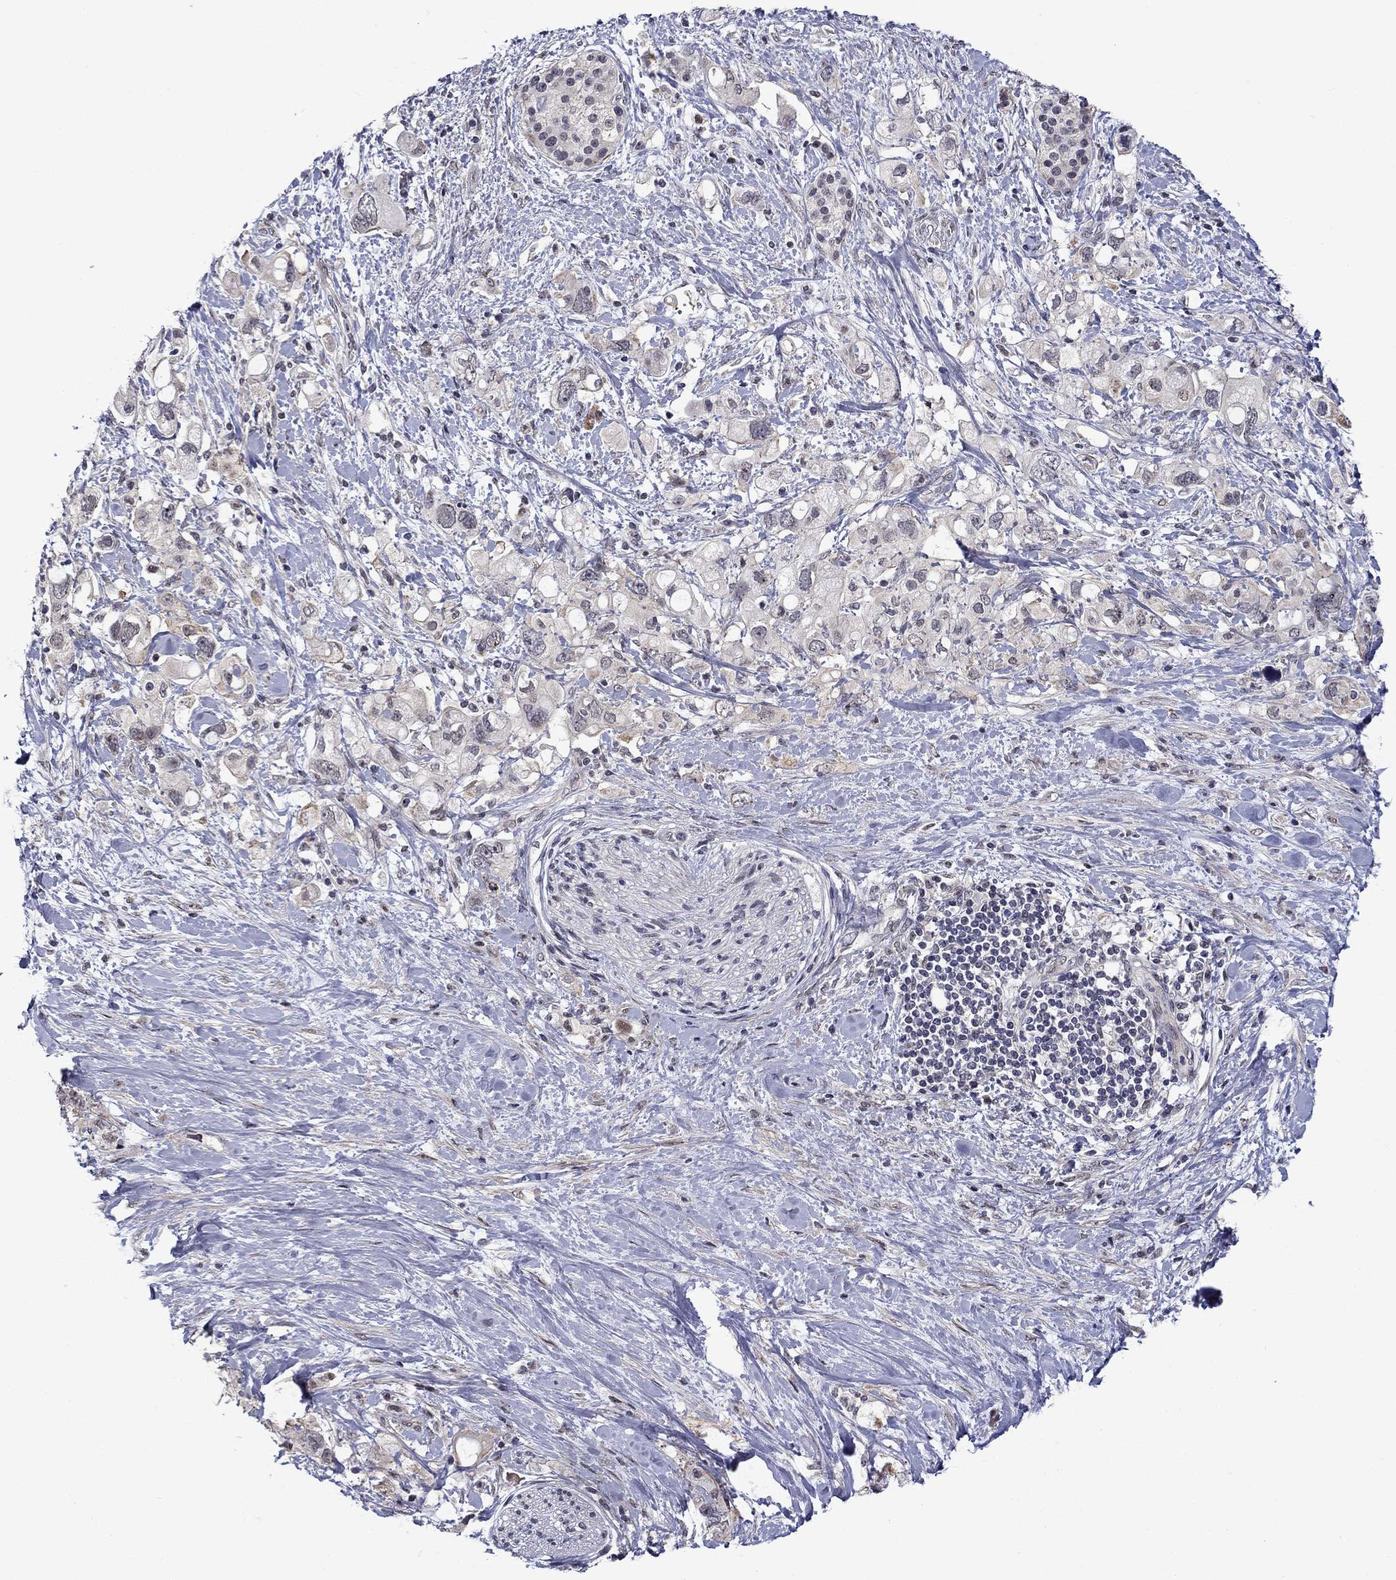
{"staining": {"intensity": "moderate", "quantity": "<25%", "location": "cytoplasmic/membranous"}, "tissue": "pancreatic cancer", "cell_type": "Tumor cells", "image_type": "cancer", "snomed": [{"axis": "morphology", "description": "Adenocarcinoma, NOS"}, {"axis": "topography", "description": "Pancreas"}], "caption": "A photomicrograph of human adenocarcinoma (pancreatic) stained for a protein displays moderate cytoplasmic/membranous brown staining in tumor cells.", "gene": "B3GAT1", "patient": {"sex": "female", "age": 56}}